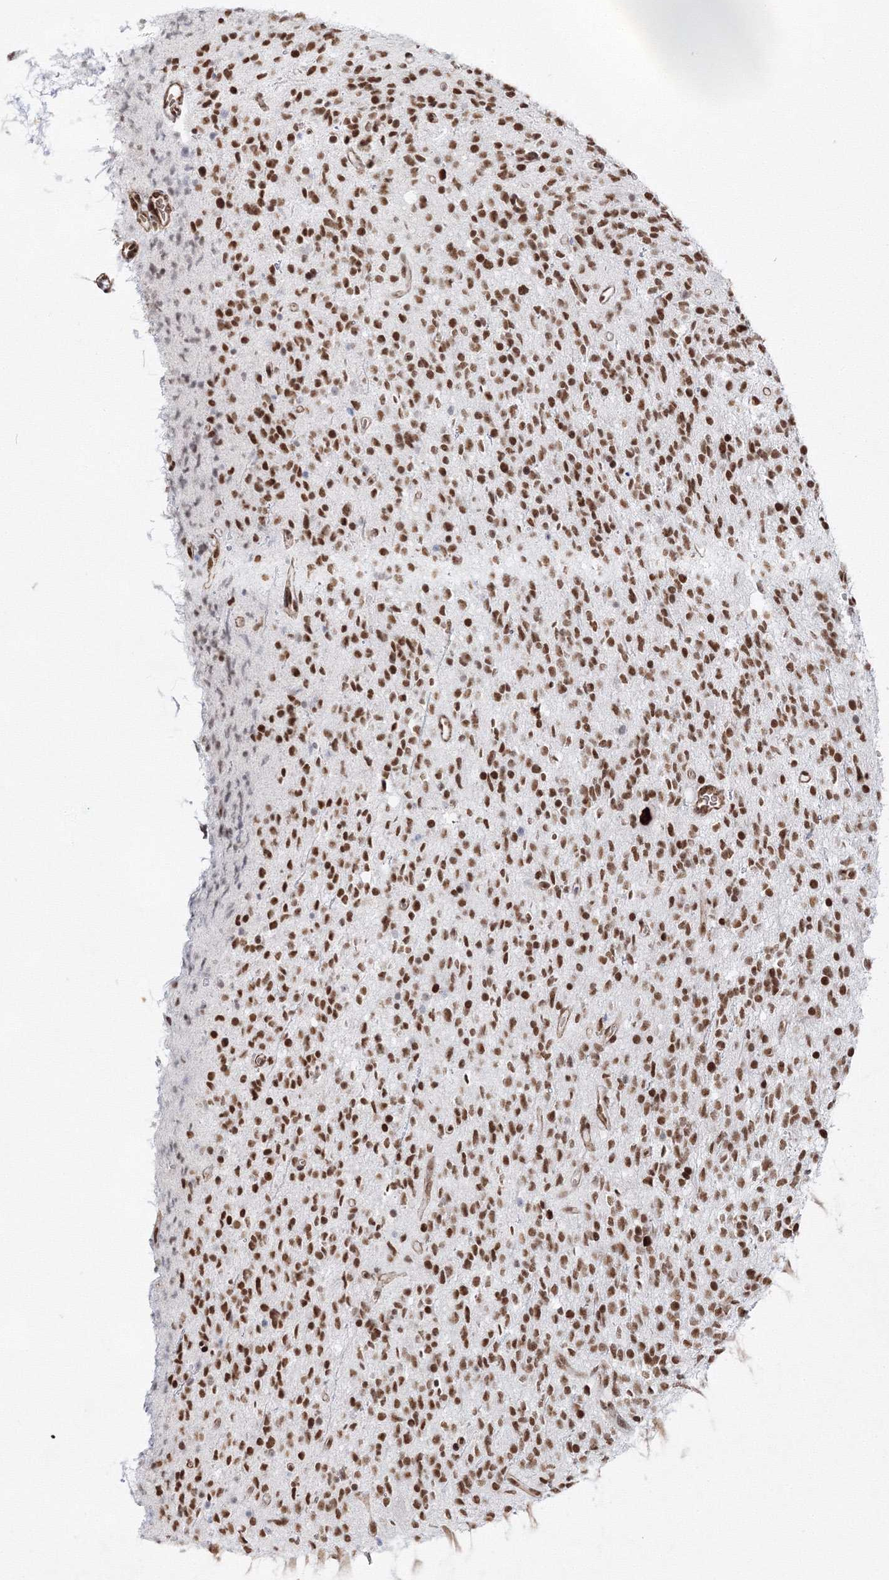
{"staining": {"intensity": "moderate", "quantity": ">75%", "location": "nuclear"}, "tissue": "glioma", "cell_type": "Tumor cells", "image_type": "cancer", "snomed": [{"axis": "morphology", "description": "Glioma, malignant, High grade"}, {"axis": "topography", "description": "Brain"}], "caption": "Tumor cells demonstrate medium levels of moderate nuclear expression in about >75% of cells in human glioma.", "gene": "ZNF638", "patient": {"sex": "male", "age": 34}}